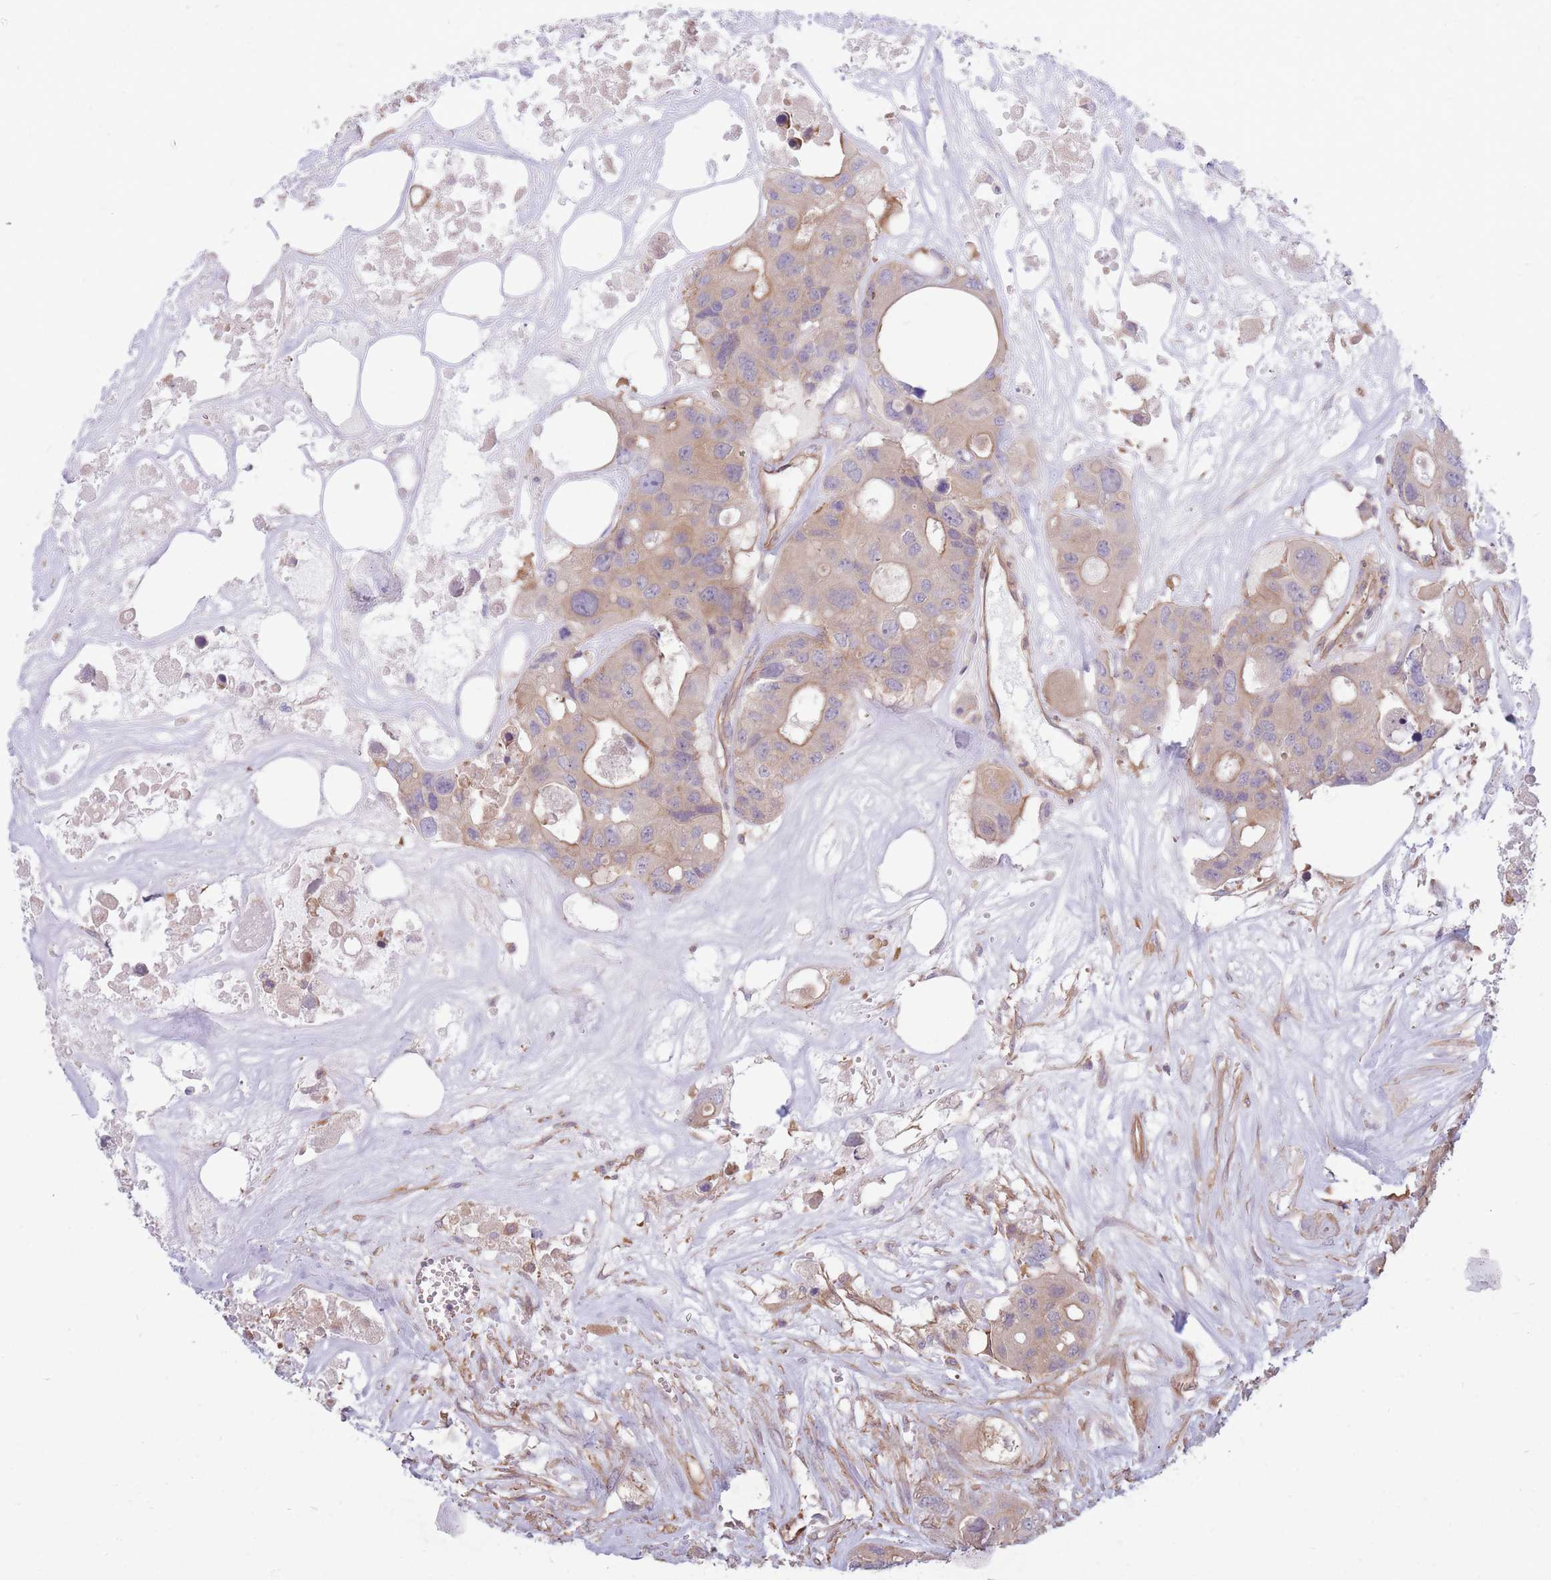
{"staining": {"intensity": "moderate", "quantity": "<25%", "location": "cytoplasmic/membranous"}, "tissue": "colorectal cancer", "cell_type": "Tumor cells", "image_type": "cancer", "snomed": [{"axis": "morphology", "description": "Adenocarcinoma, NOS"}, {"axis": "topography", "description": "Colon"}], "caption": "Colorectal adenocarcinoma tissue demonstrates moderate cytoplasmic/membranous staining in approximately <25% of tumor cells", "gene": "GGA1", "patient": {"sex": "male", "age": 77}}